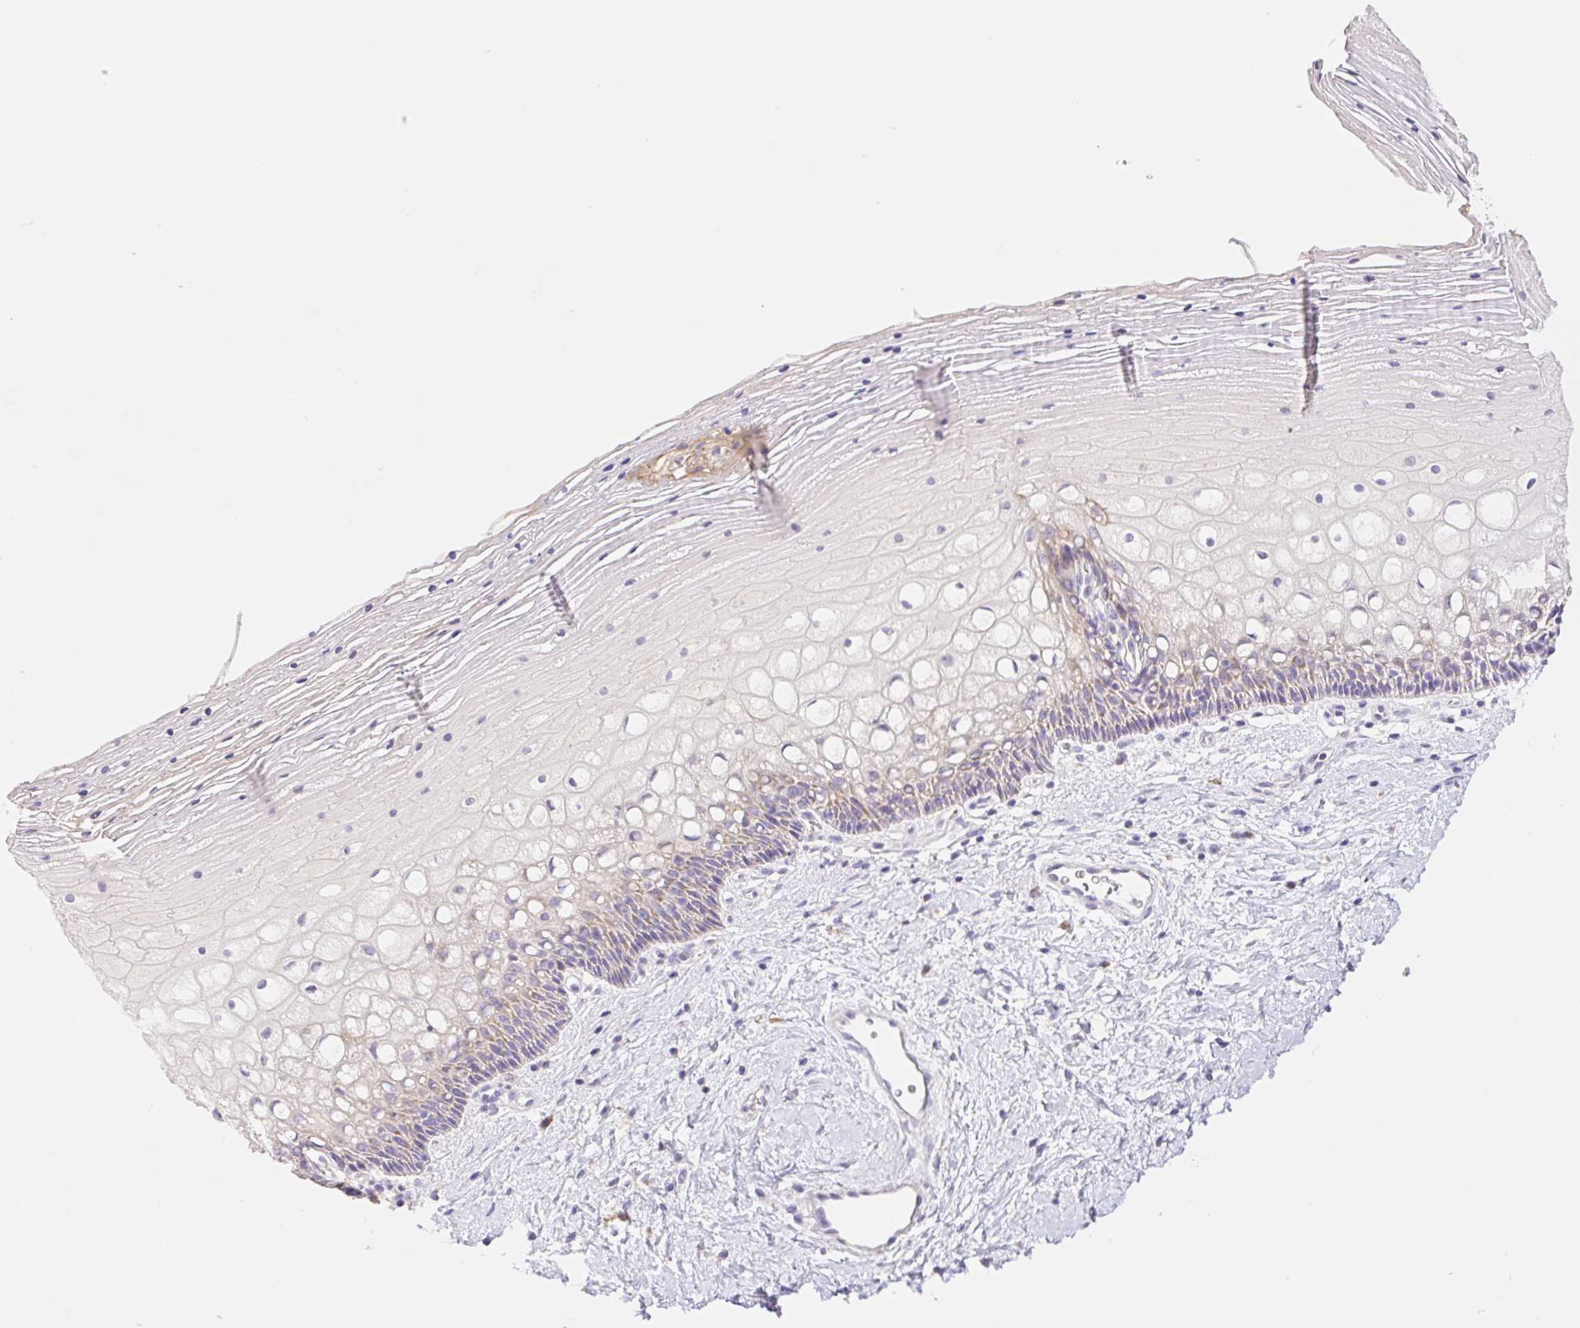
{"staining": {"intensity": "negative", "quantity": "none", "location": "none"}, "tissue": "cervix", "cell_type": "Glandular cells", "image_type": "normal", "snomed": [{"axis": "morphology", "description": "Normal tissue, NOS"}, {"axis": "topography", "description": "Cervix"}], "caption": "Protein analysis of unremarkable cervix reveals no significant staining in glandular cells. (Brightfield microscopy of DAB immunohistochemistry (IHC) at high magnification).", "gene": "COPZ2", "patient": {"sex": "female", "age": 36}}